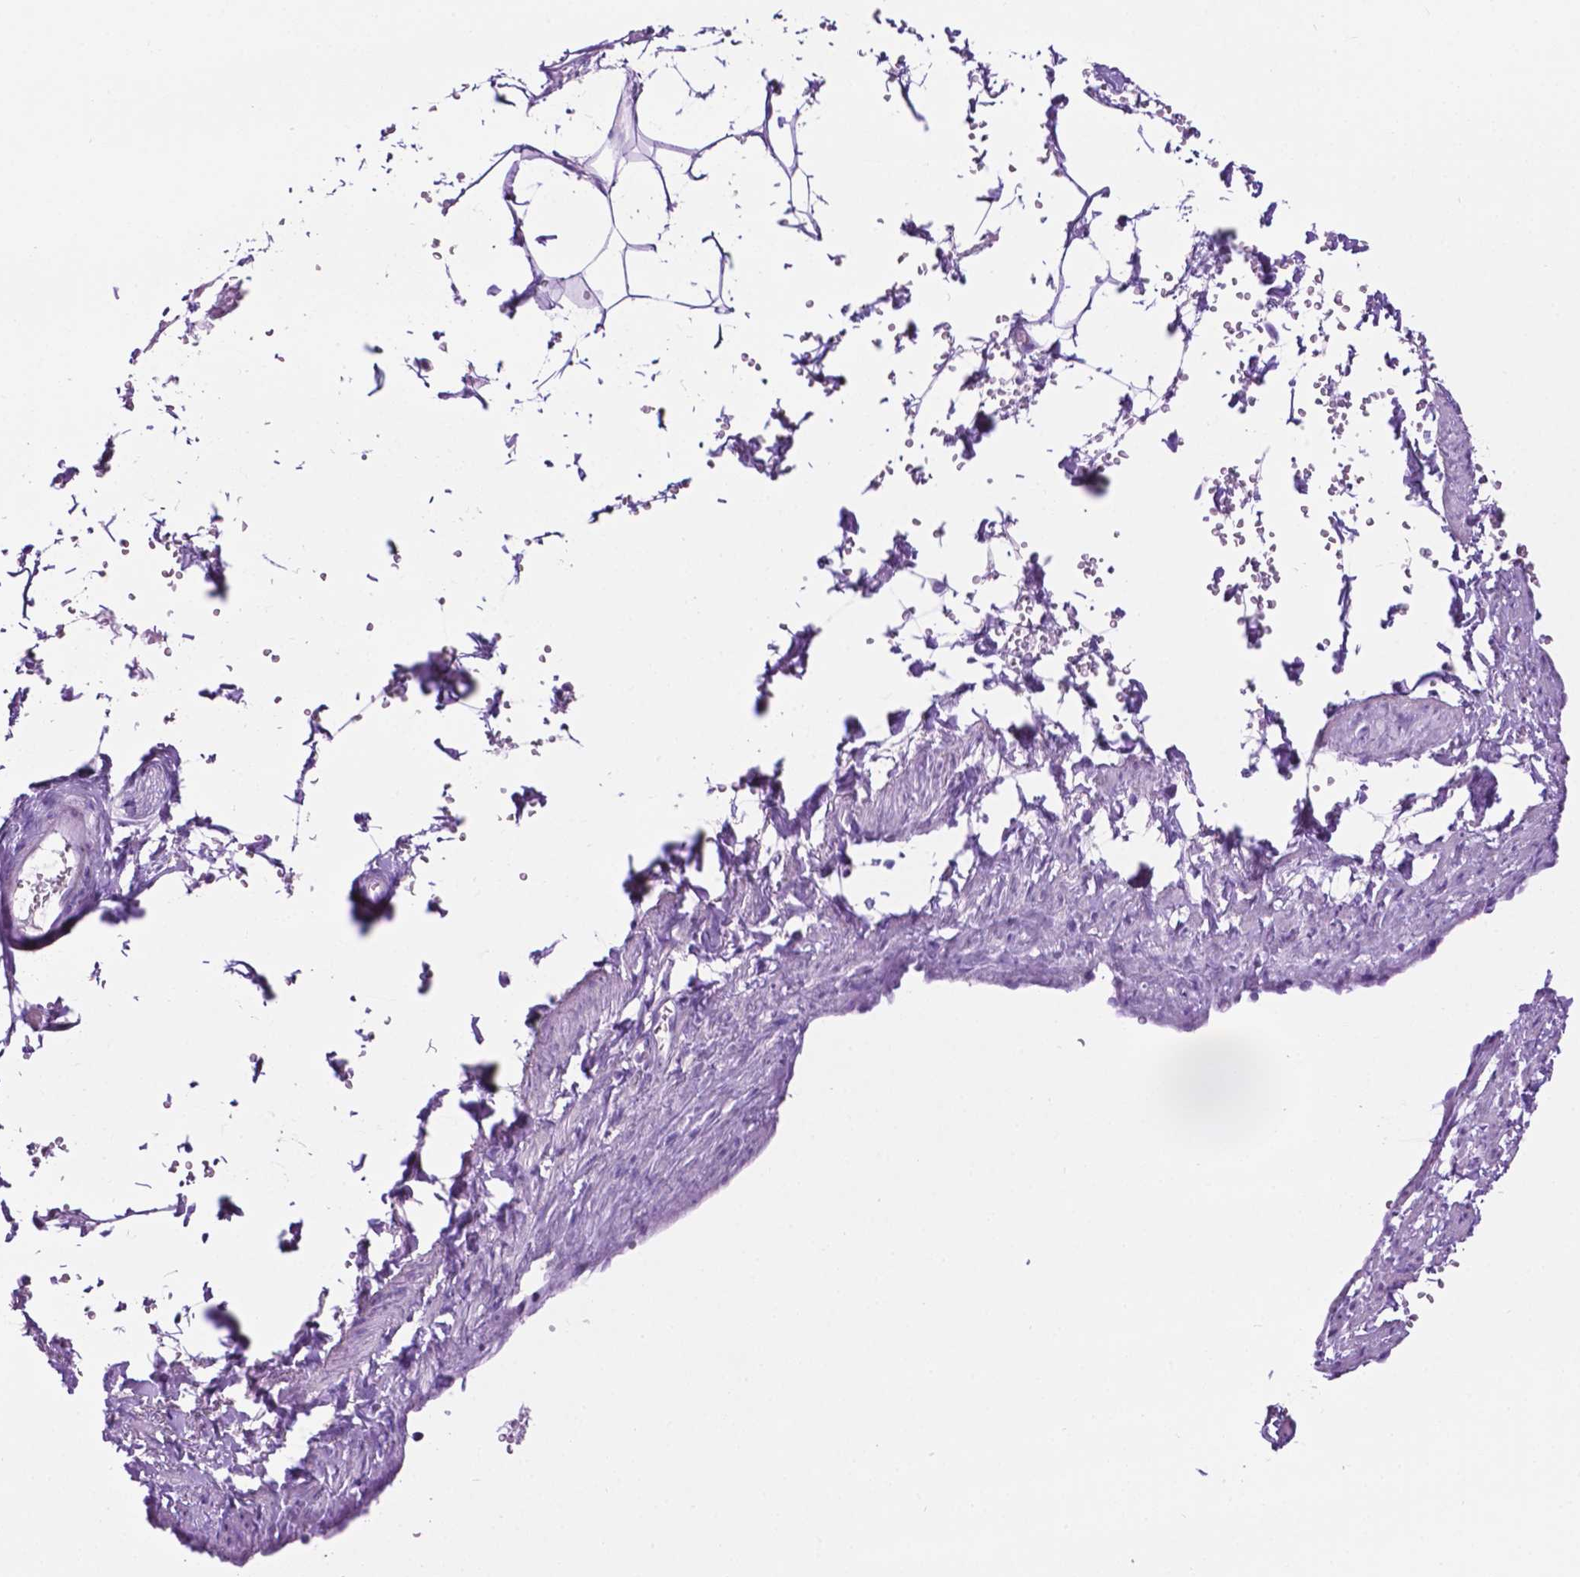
{"staining": {"intensity": "negative", "quantity": "none", "location": "none"}, "tissue": "adipose tissue", "cell_type": "Adipocytes", "image_type": "normal", "snomed": [{"axis": "morphology", "description": "Normal tissue, NOS"}, {"axis": "topography", "description": "Prostate"}, {"axis": "topography", "description": "Peripheral nerve tissue"}], "caption": "This is an immunohistochemistry image of benign human adipose tissue. There is no expression in adipocytes.", "gene": "TACSTD2", "patient": {"sex": "male", "age": 55}}